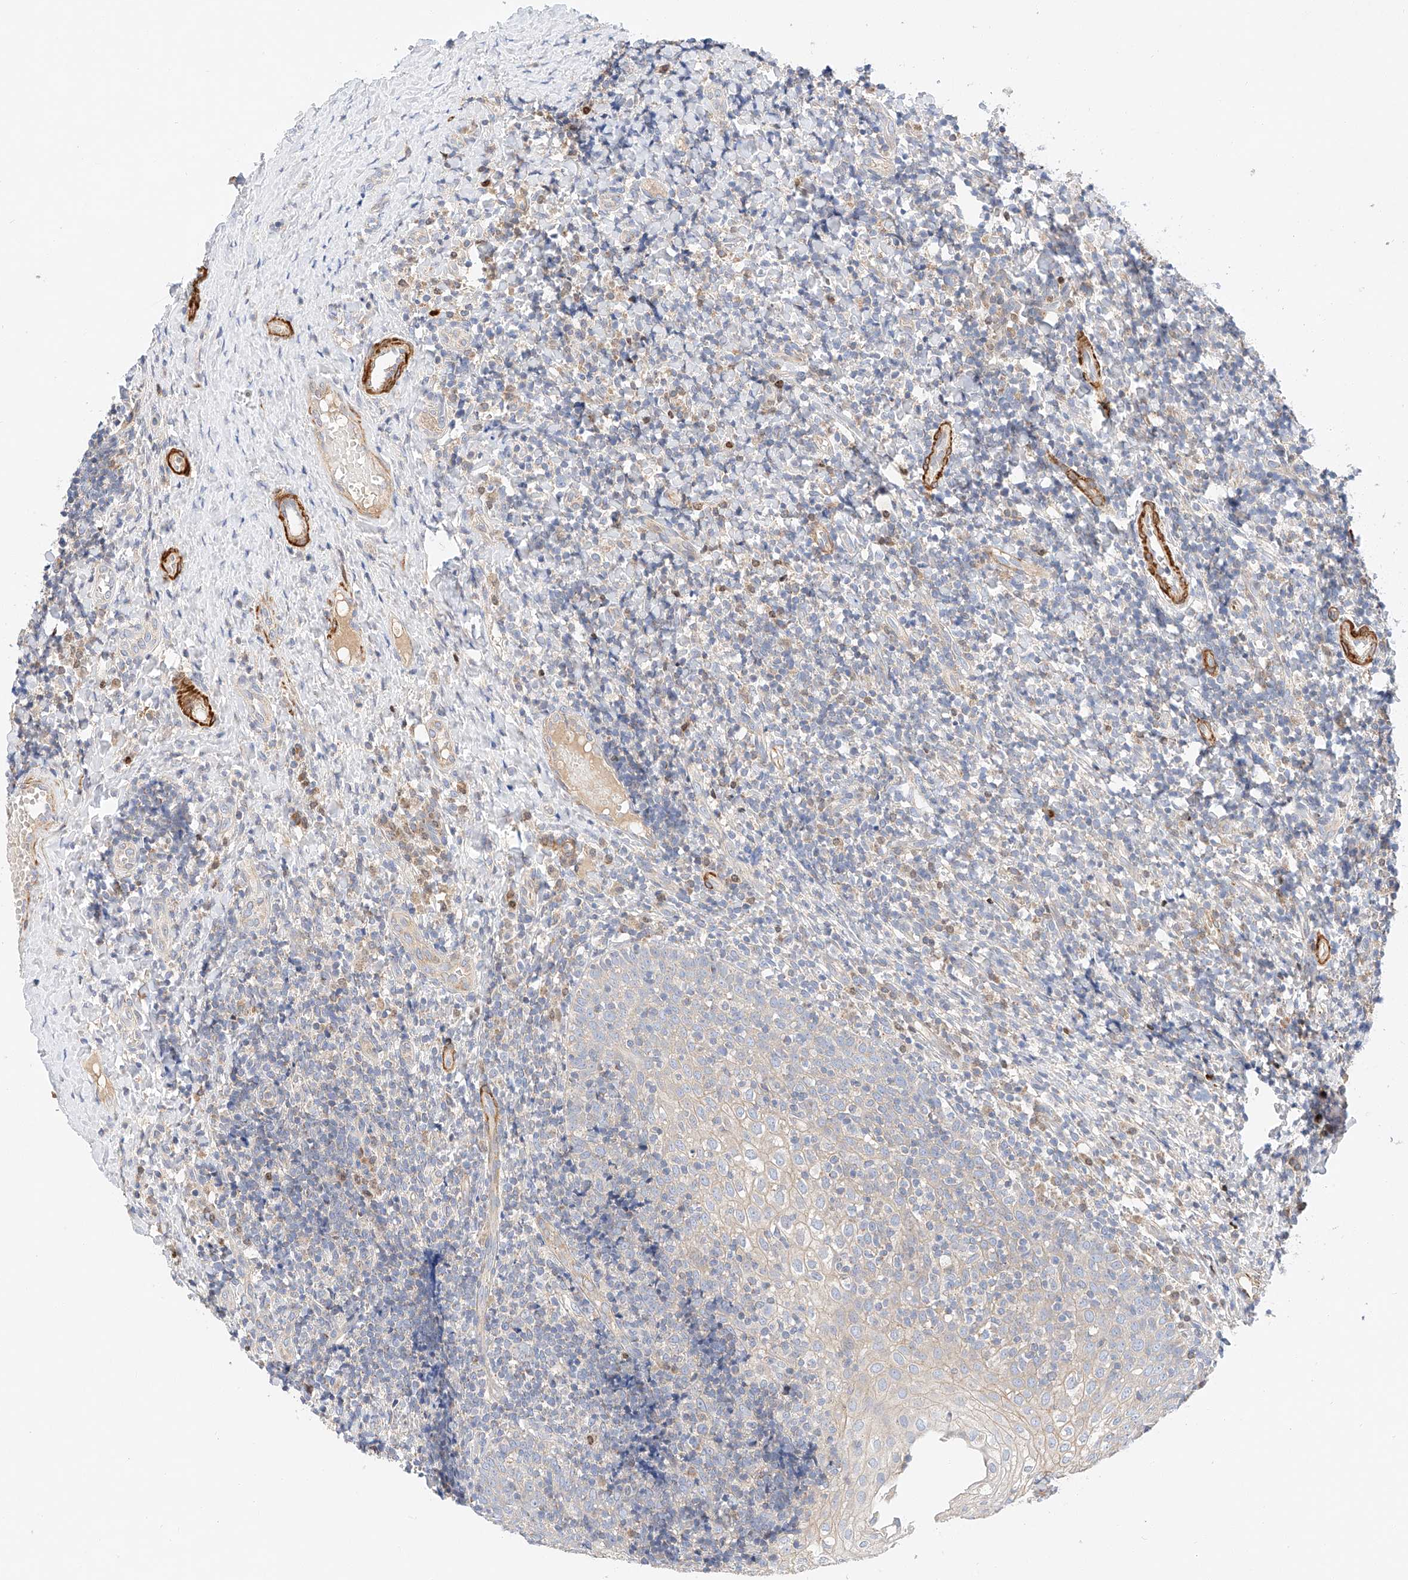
{"staining": {"intensity": "negative", "quantity": "none", "location": "none"}, "tissue": "tonsil", "cell_type": "Germinal center cells", "image_type": "normal", "snomed": [{"axis": "morphology", "description": "Normal tissue, NOS"}, {"axis": "topography", "description": "Tonsil"}], "caption": "The image exhibits no significant staining in germinal center cells of tonsil.", "gene": "C6orf118", "patient": {"sex": "female", "age": 19}}